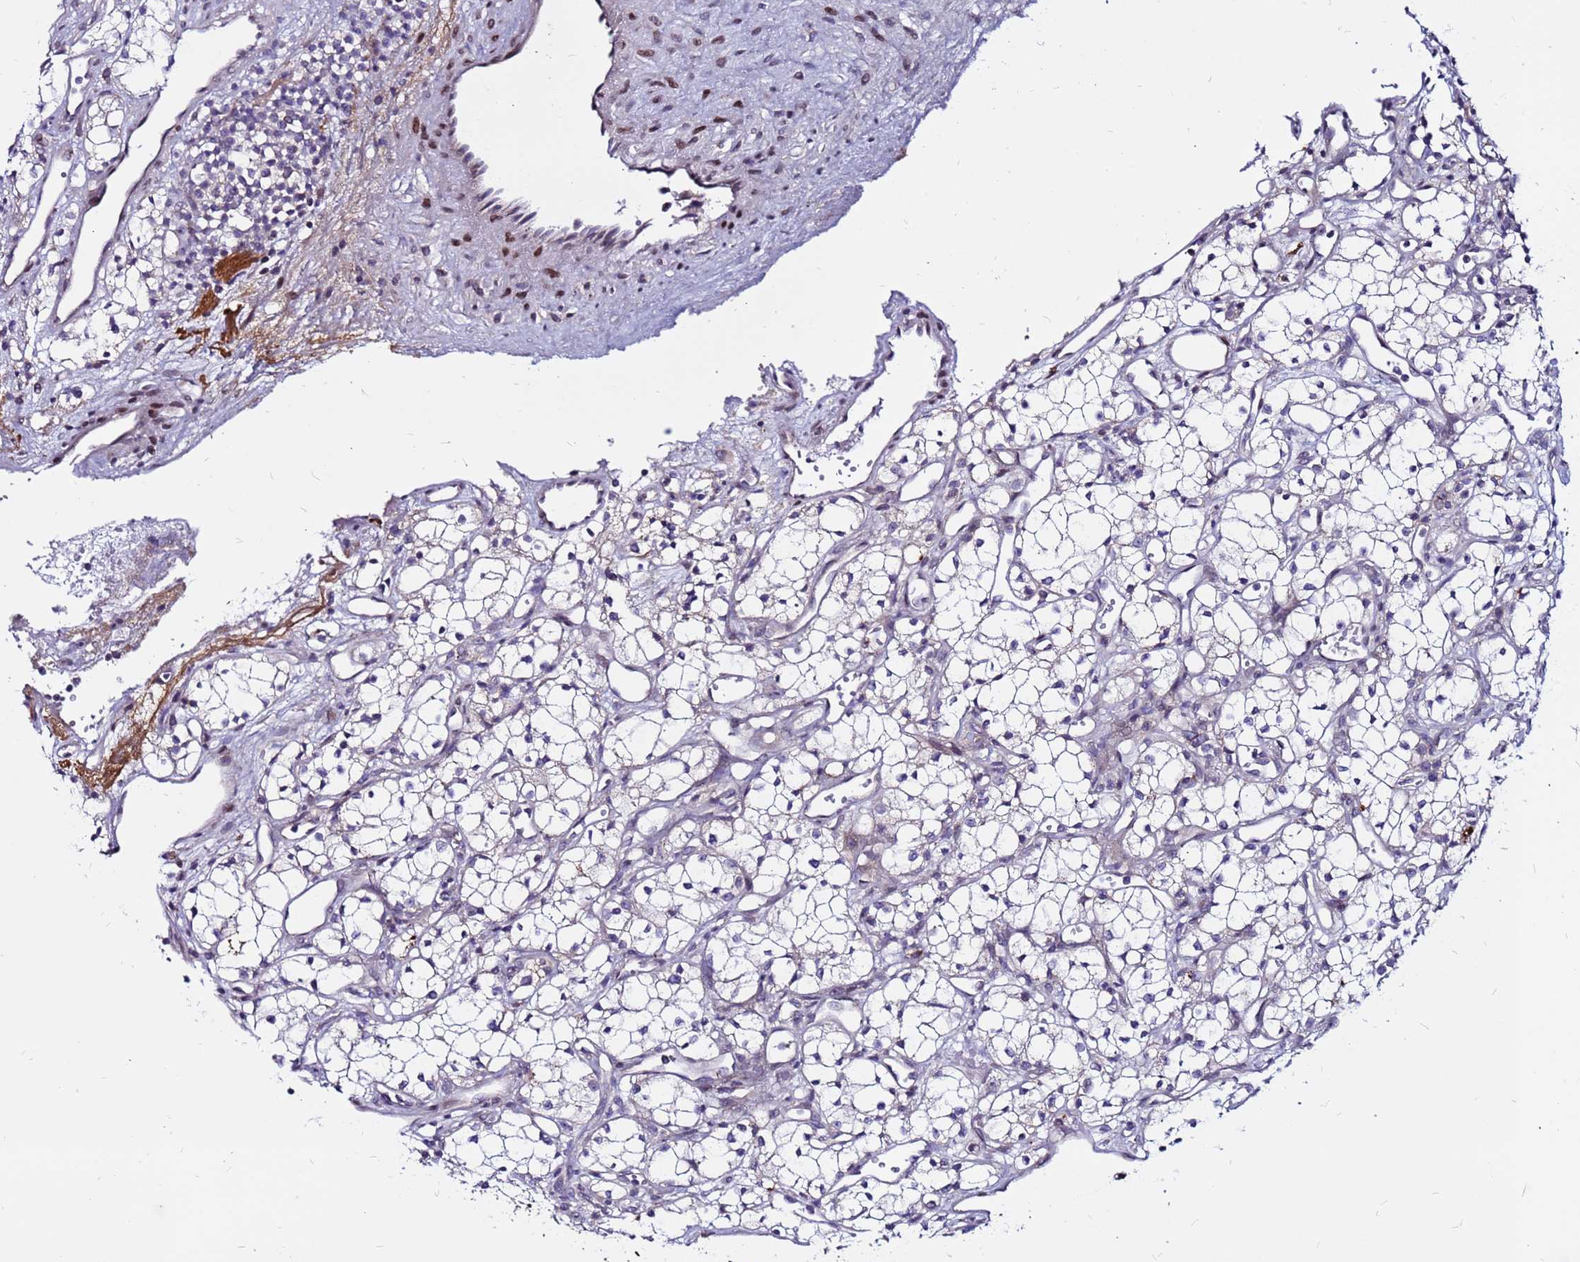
{"staining": {"intensity": "negative", "quantity": "none", "location": "none"}, "tissue": "renal cancer", "cell_type": "Tumor cells", "image_type": "cancer", "snomed": [{"axis": "morphology", "description": "Adenocarcinoma, NOS"}, {"axis": "topography", "description": "Kidney"}], "caption": "DAB (3,3'-diaminobenzidine) immunohistochemical staining of adenocarcinoma (renal) reveals no significant staining in tumor cells.", "gene": "CCDC71", "patient": {"sex": "male", "age": 59}}